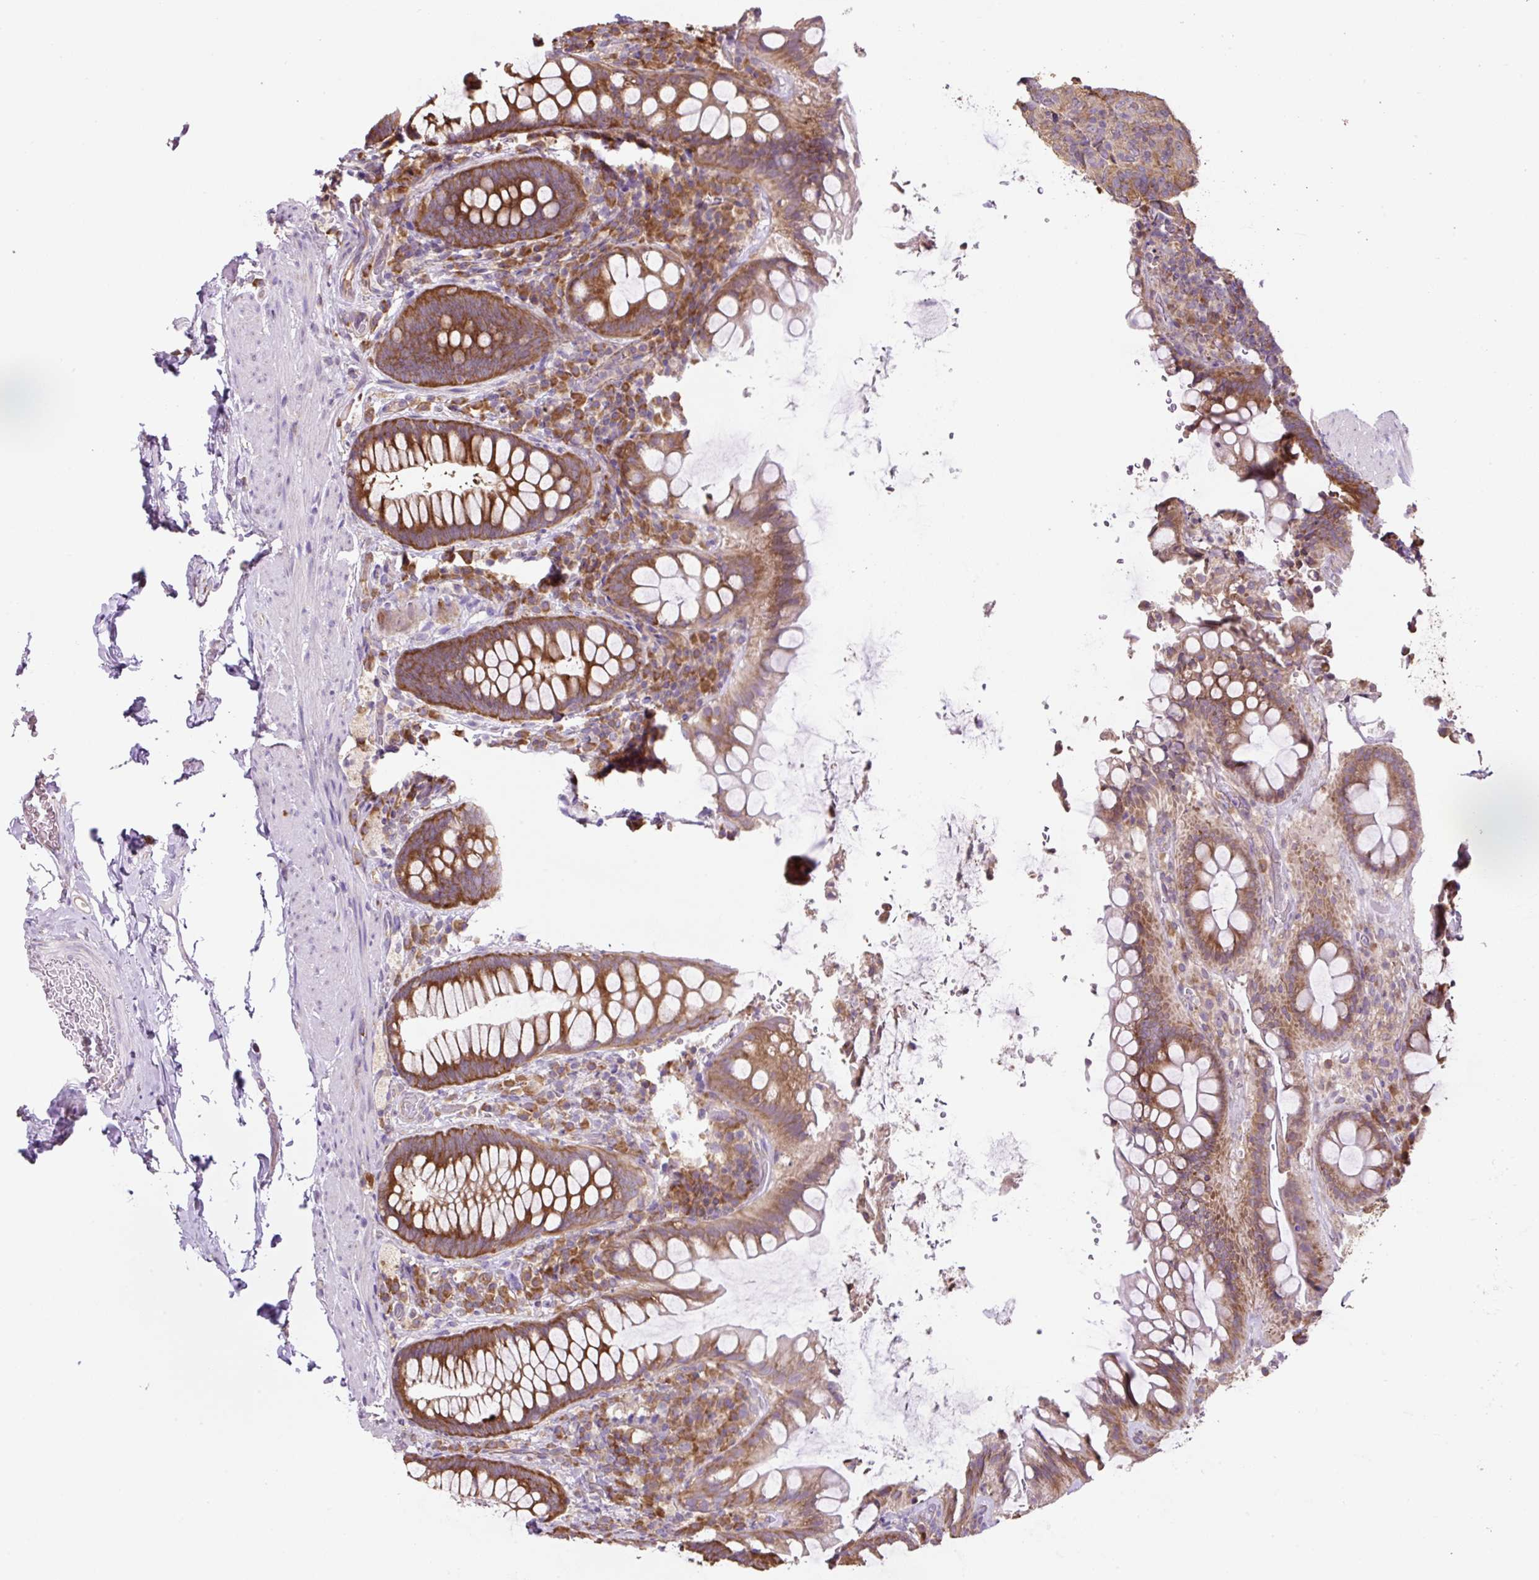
{"staining": {"intensity": "moderate", "quantity": ">75%", "location": "cytoplasmic/membranous"}, "tissue": "rectum", "cell_type": "Glandular cells", "image_type": "normal", "snomed": [{"axis": "morphology", "description": "Normal tissue, NOS"}, {"axis": "topography", "description": "Rectum"}], "caption": "The photomicrograph displays staining of benign rectum, revealing moderate cytoplasmic/membranous protein positivity (brown color) within glandular cells.", "gene": "RPS23", "patient": {"sex": "female", "age": 69}}